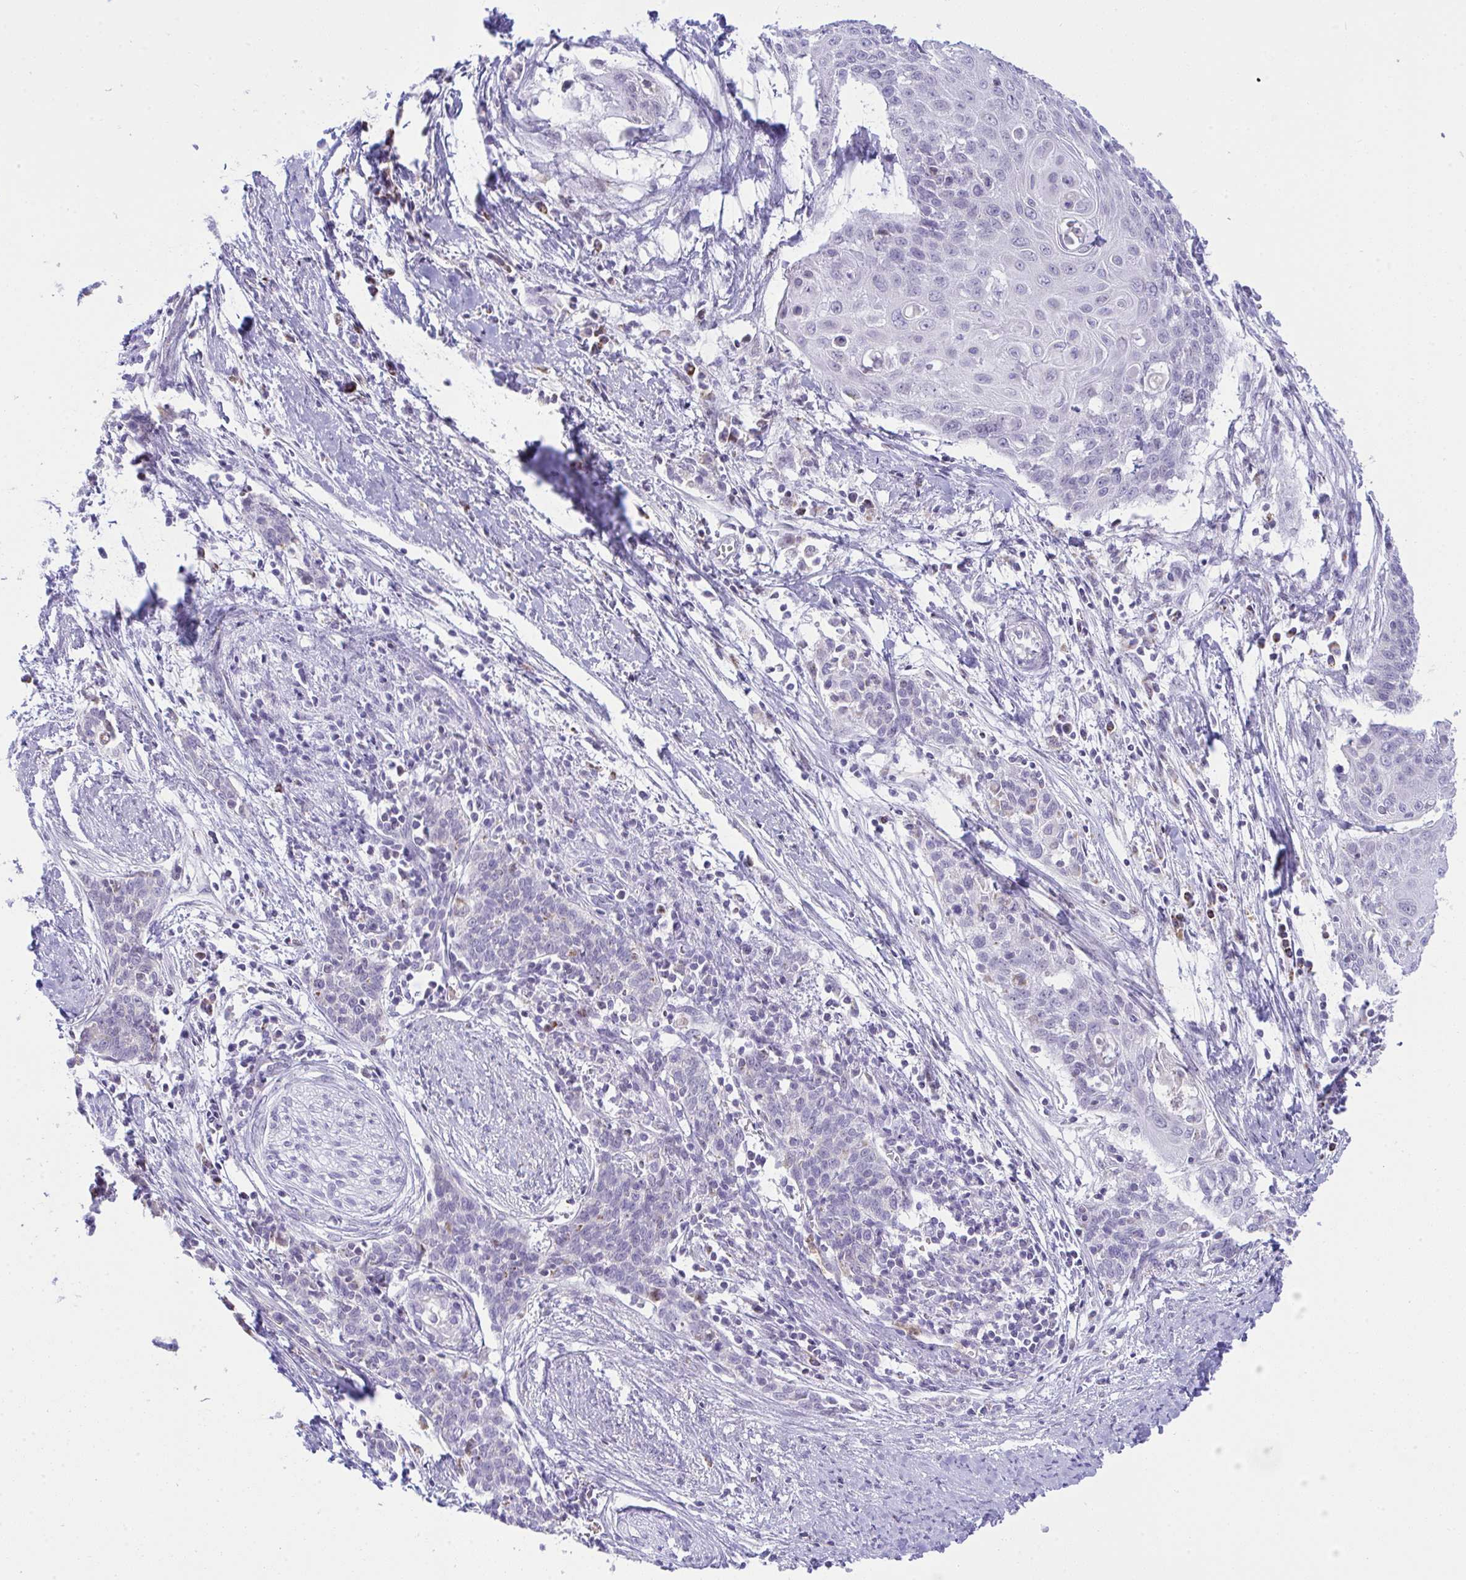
{"staining": {"intensity": "negative", "quantity": "none", "location": "none"}, "tissue": "cervical cancer", "cell_type": "Tumor cells", "image_type": "cancer", "snomed": [{"axis": "morphology", "description": "Squamous cell carcinoma, NOS"}, {"axis": "topography", "description": "Cervix"}], "caption": "This is an IHC photomicrograph of cervical cancer. There is no positivity in tumor cells.", "gene": "PLA2G12B", "patient": {"sex": "female", "age": 39}}